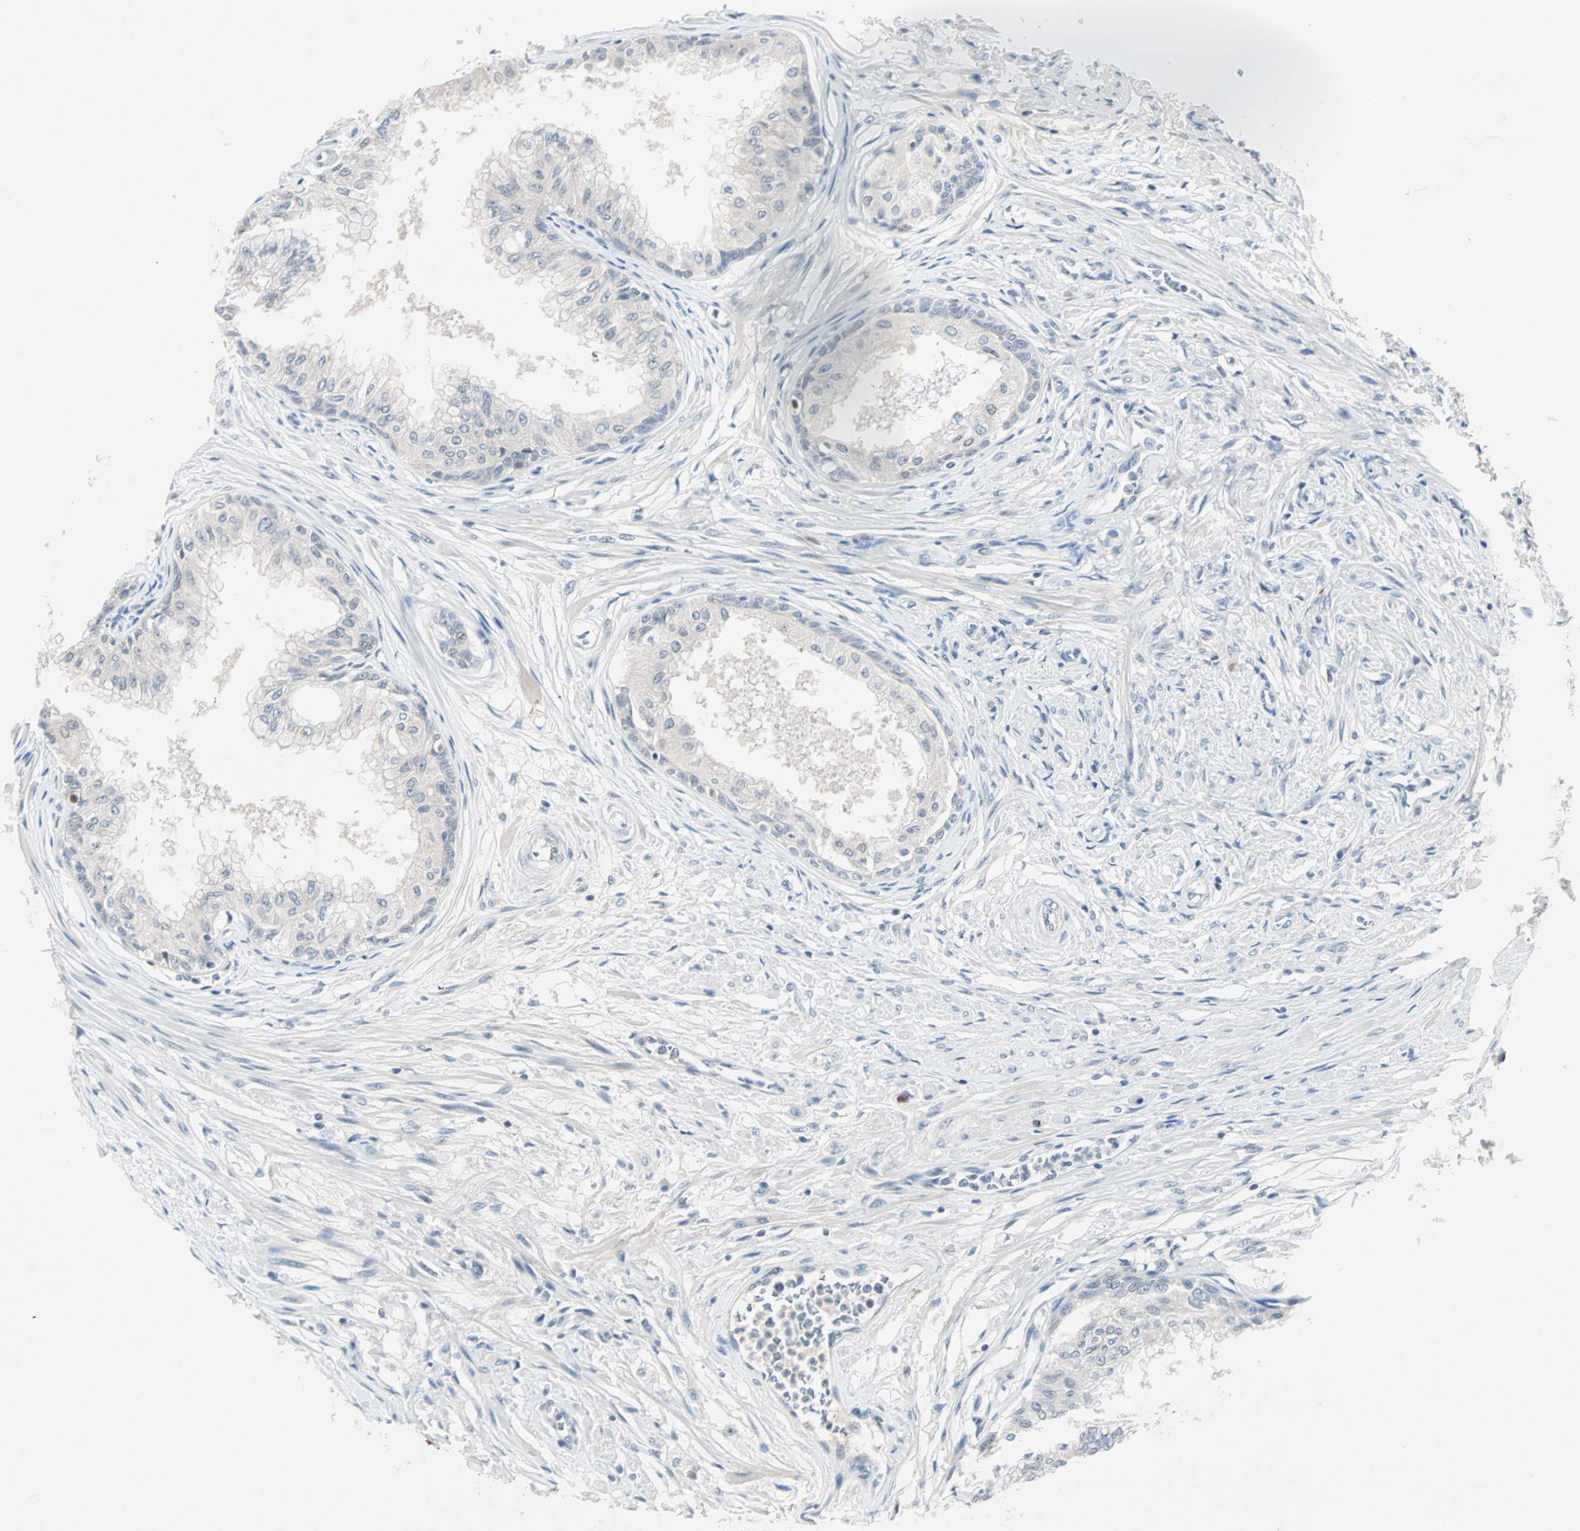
{"staining": {"intensity": "negative", "quantity": "none", "location": "none"}, "tissue": "prostate", "cell_type": "Glandular cells", "image_type": "normal", "snomed": [{"axis": "morphology", "description": "Normal tissue, NOS"}, {"axis": "topography", "description": "Prostate"}, {"axis": "topography", "description": "Seminal veicle"}], "caption": "This is an immunohistochemistry image of unremarkable prostate. There is no expression in glandular cells.", "gene": "CCNE2", "patient": {"sex": "male", "age": 60}}